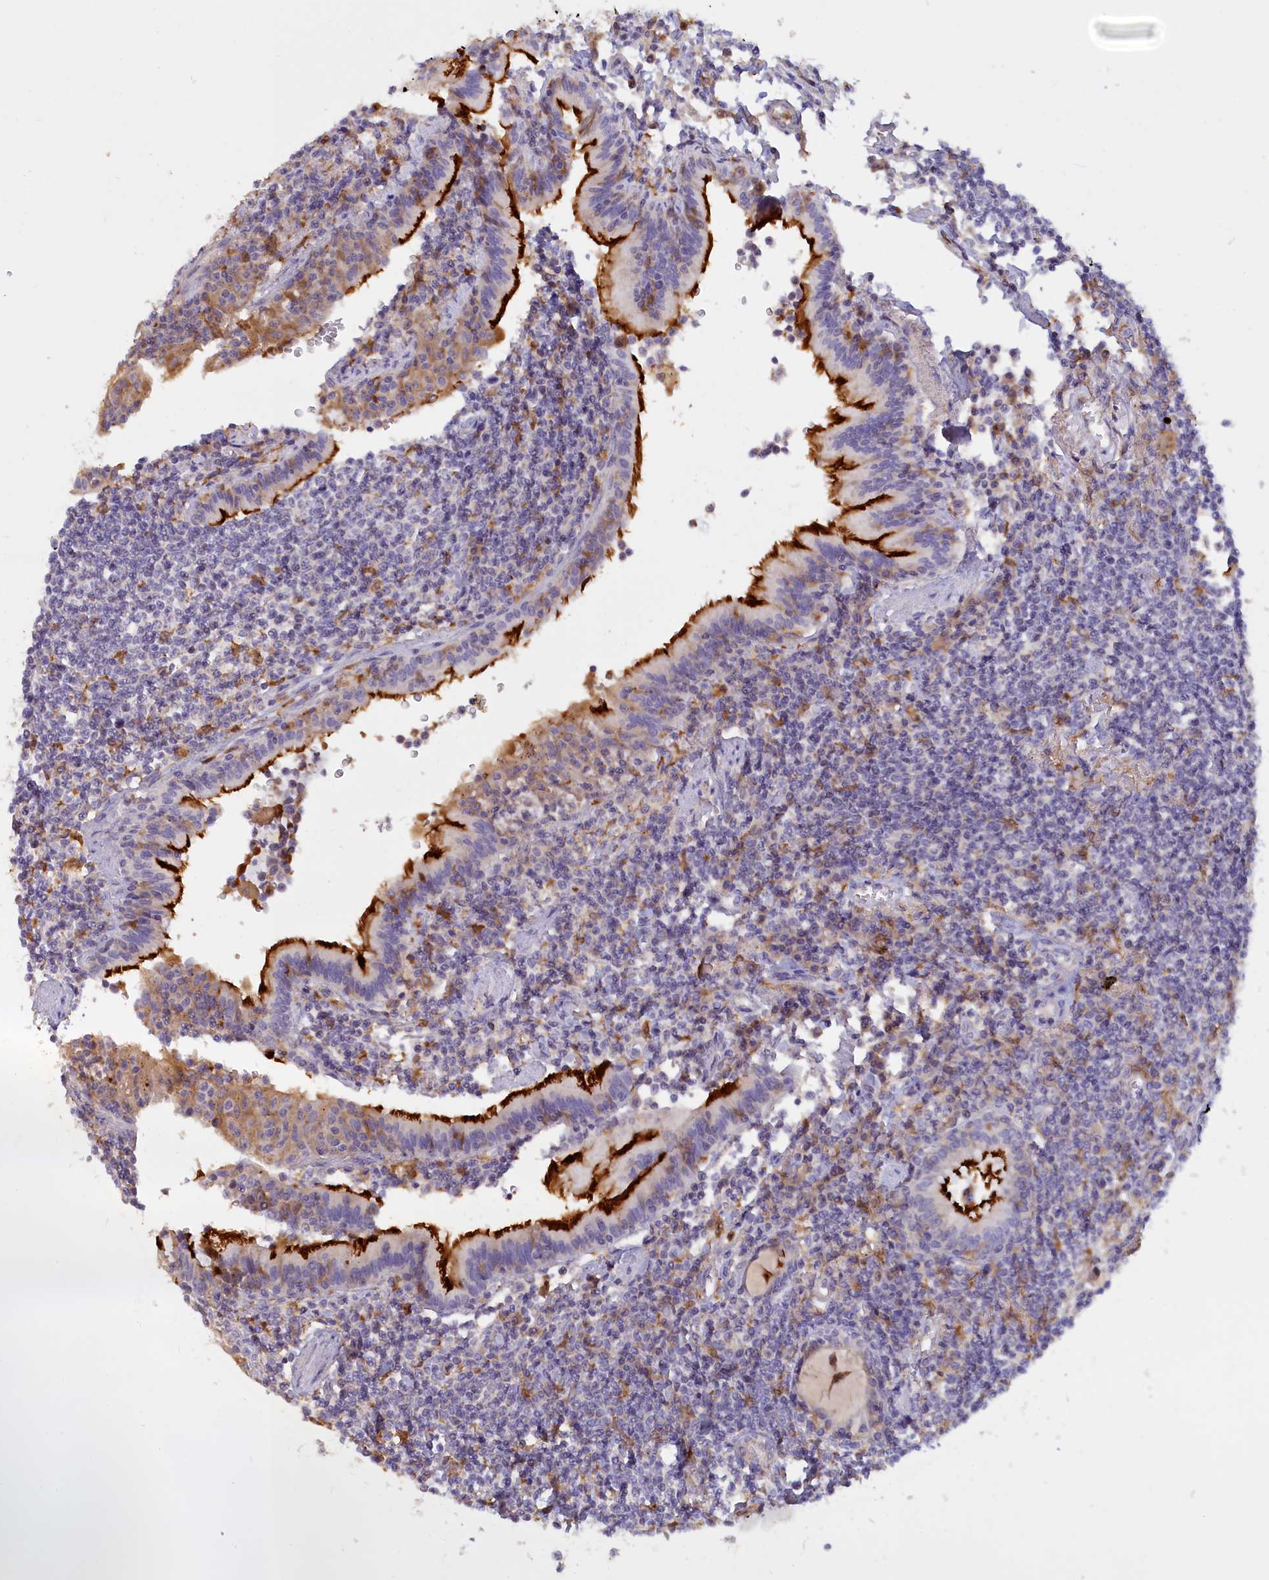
{"staining": {"intensity": "negative", "quantity": "none", "location": "none"}, "tissue": "lymphoma", "cell_type": "Tumor cells", "image_type": "cancer", "snomed": [{"axis": "morphology", "description": "Malignant lymphoma, non-Hodgkin's type, Low grade"}, {"axis": "topography", "description": "Lung"}], "caption": "Lymphoma was stained to show a protein in brown. There is no significant positivity in tumor cells. (Stains: DAB immunohistochemistry (IHC) with hematoxylin counter stain, Microscopy: brightfield microscopy at high magnification).", "gene": "FAM149B1", "patient": {"sex": "female", "age": 71}}